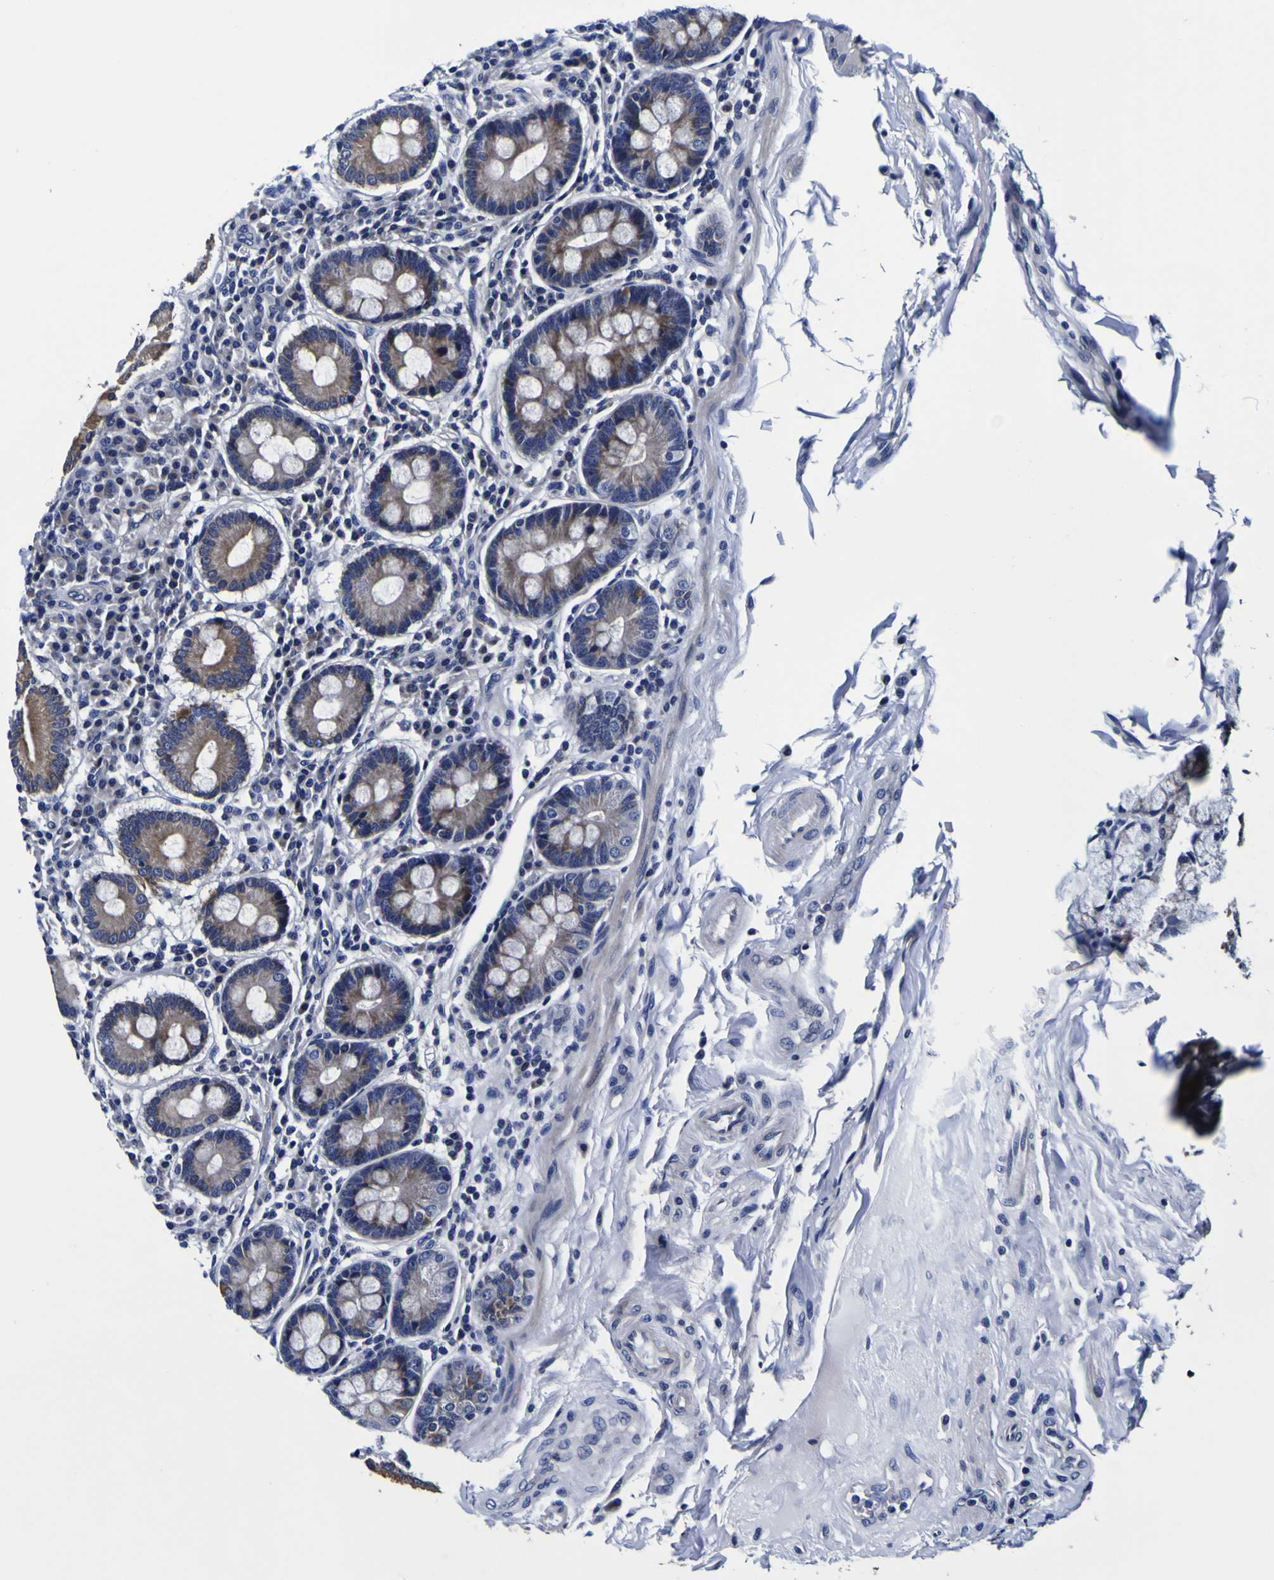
{"staining": {"intensity": "strong", "quantity": ">75%", "location": "cytoplasmic/membranous"}, "tissue": "duodenum", "cell_type": "Glandular cells", "image_type": "normal", "snomed": [{"axis": "morphology", "description": "Normal tissue, NOS"}, {"axis": "topography", "description": "Duodenum"}], "caption": "Duodenum stained with immunohistochemistry (IHC) displays strong cytoplasmic/membranous positivity in about >75% of glandular cells. (DAB = brown stain, brightfield microscopy at high magnification).", "gene": "PDLIM4", "patient": {"sex": "male", "age": 50}}